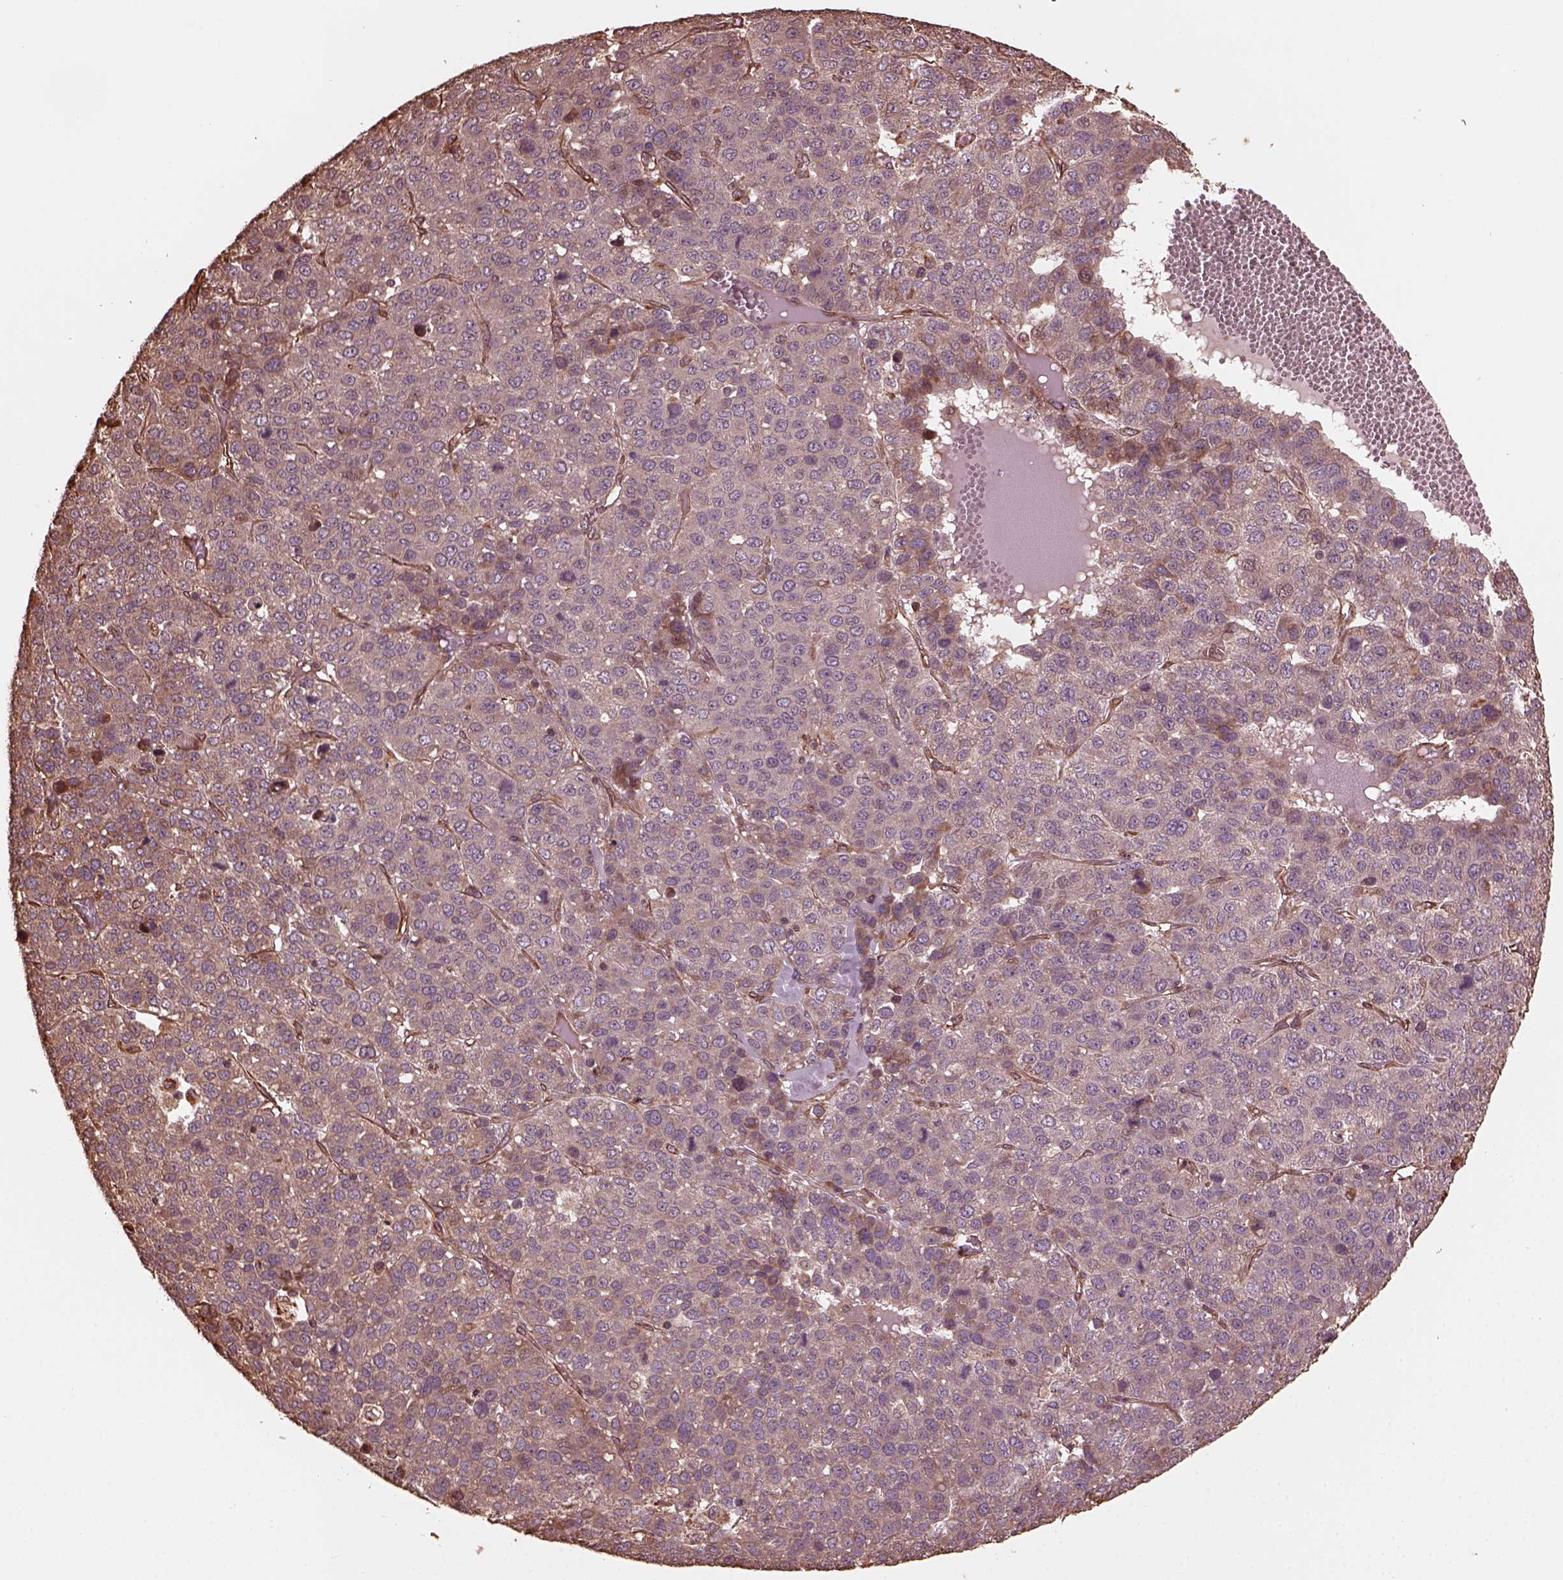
{"staining": {"intensity": "negative", "quantity": "none", "location": "none"}, "tissue": "liver cancer", "cell_type": "Tumor cells", "image_type": "cancer", "snomed": [{"axis": "morphology", "description": "Carcinoma, Hepatocellular, NOS"}, {"axis": "topography", "description": "Liver"}], "caption": "Liver cancer was stained to show a protein in brown. There is no significant expression in tumor cells.", "gene": "GTPBP1", "patient": {"sex": "male", "age": 69}}